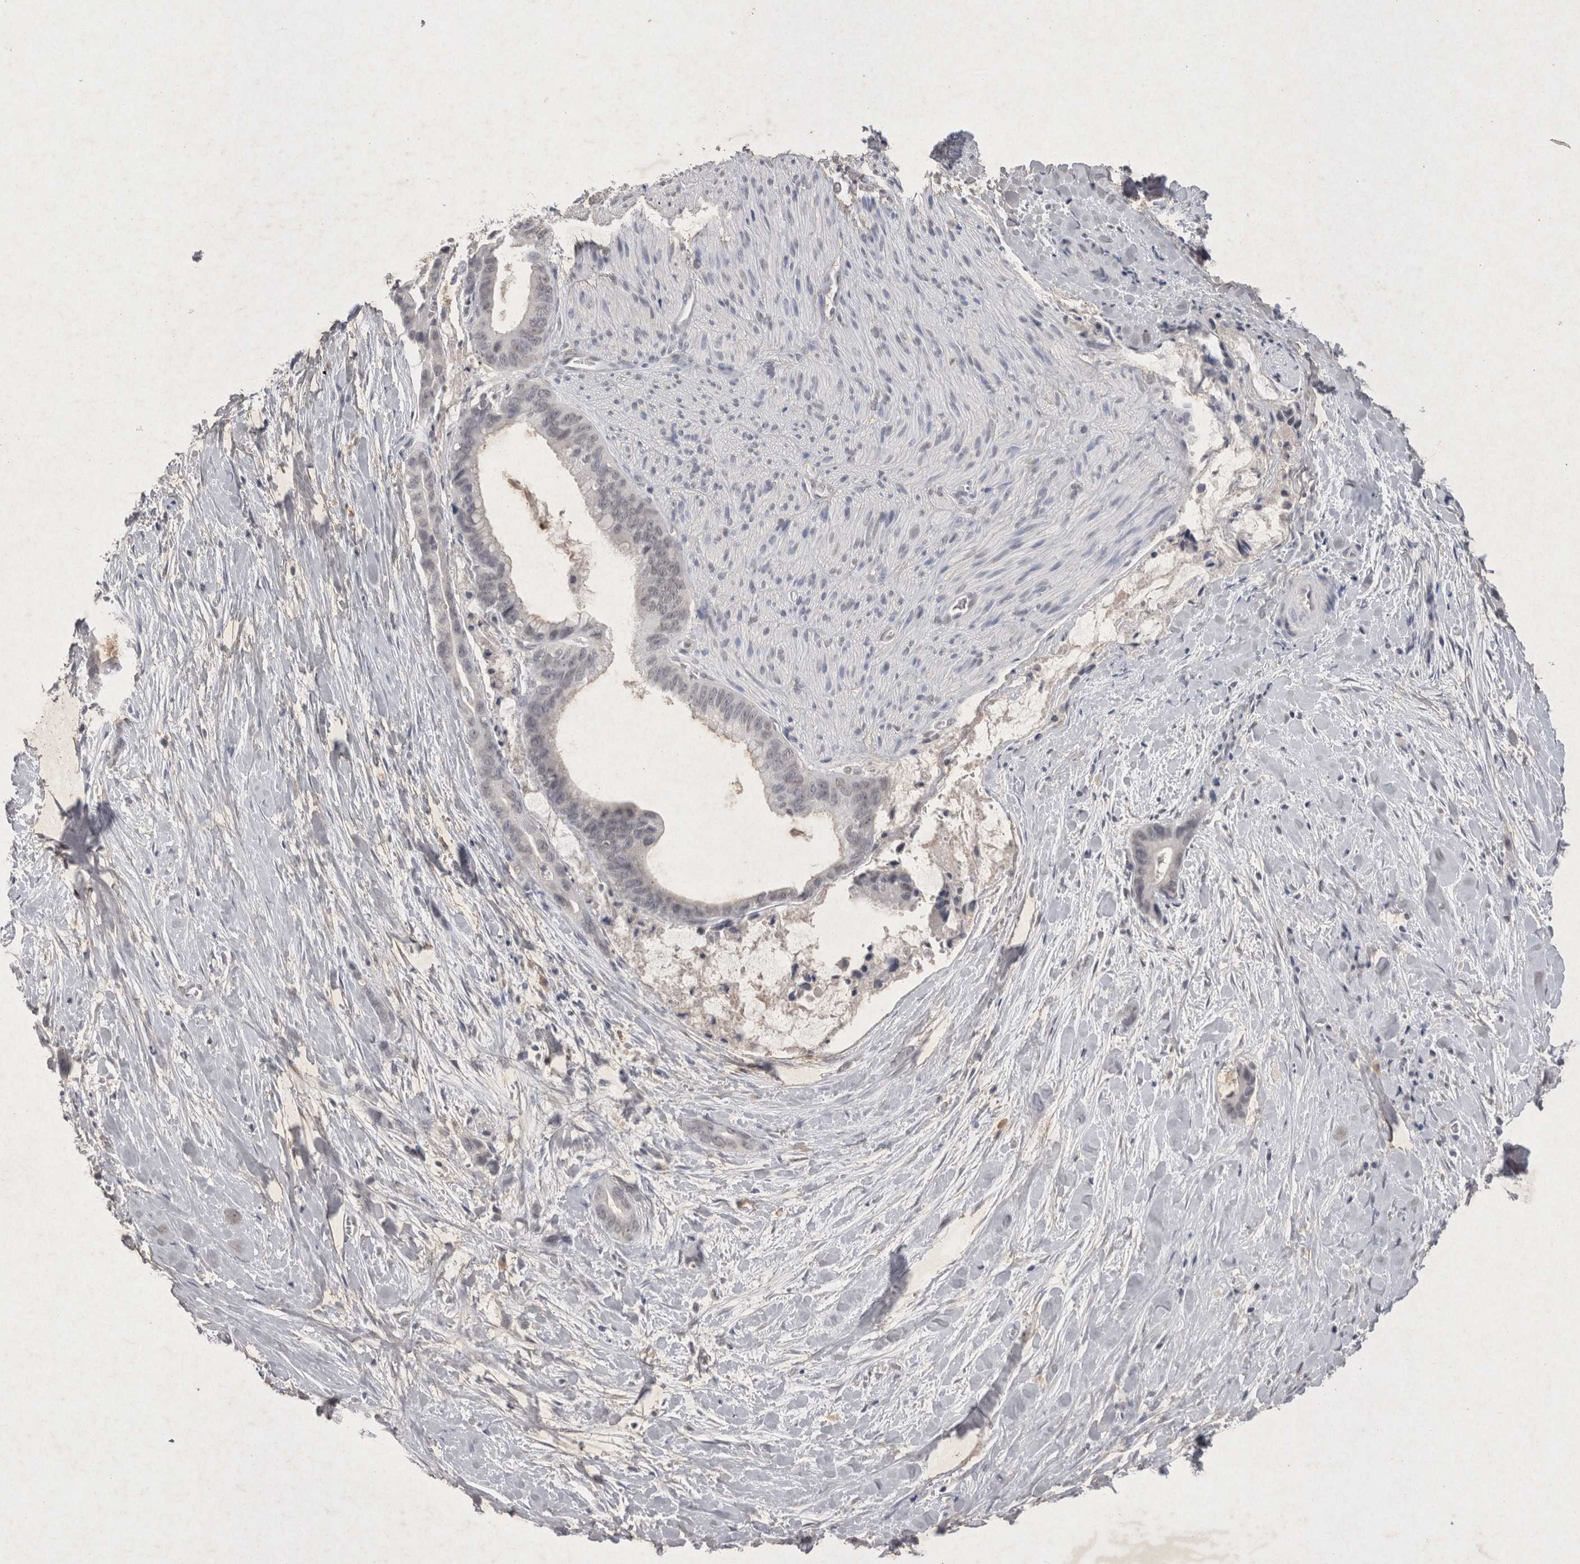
{"staining": {"intensity": "negative", "quantity": "none", "location": "none"}, "tissue": "liver cancer", "cell_type": "Tumor cells", "image_type": "cancer", "snomed": [{"axis": "morphology", "description": "Cholangiocarcinoma"}, {"axis": "topography", "description": "Liver"}], "caption": "Immunohistochemistry (IHC) of liver cancer reveals no staining in tumor cells. (DAB (3,3'-diaminobenzidine) IHC with hematoxylin counter stain).", "gene": "LYVE1", "patient": {"sex": "female", "age": 55}}